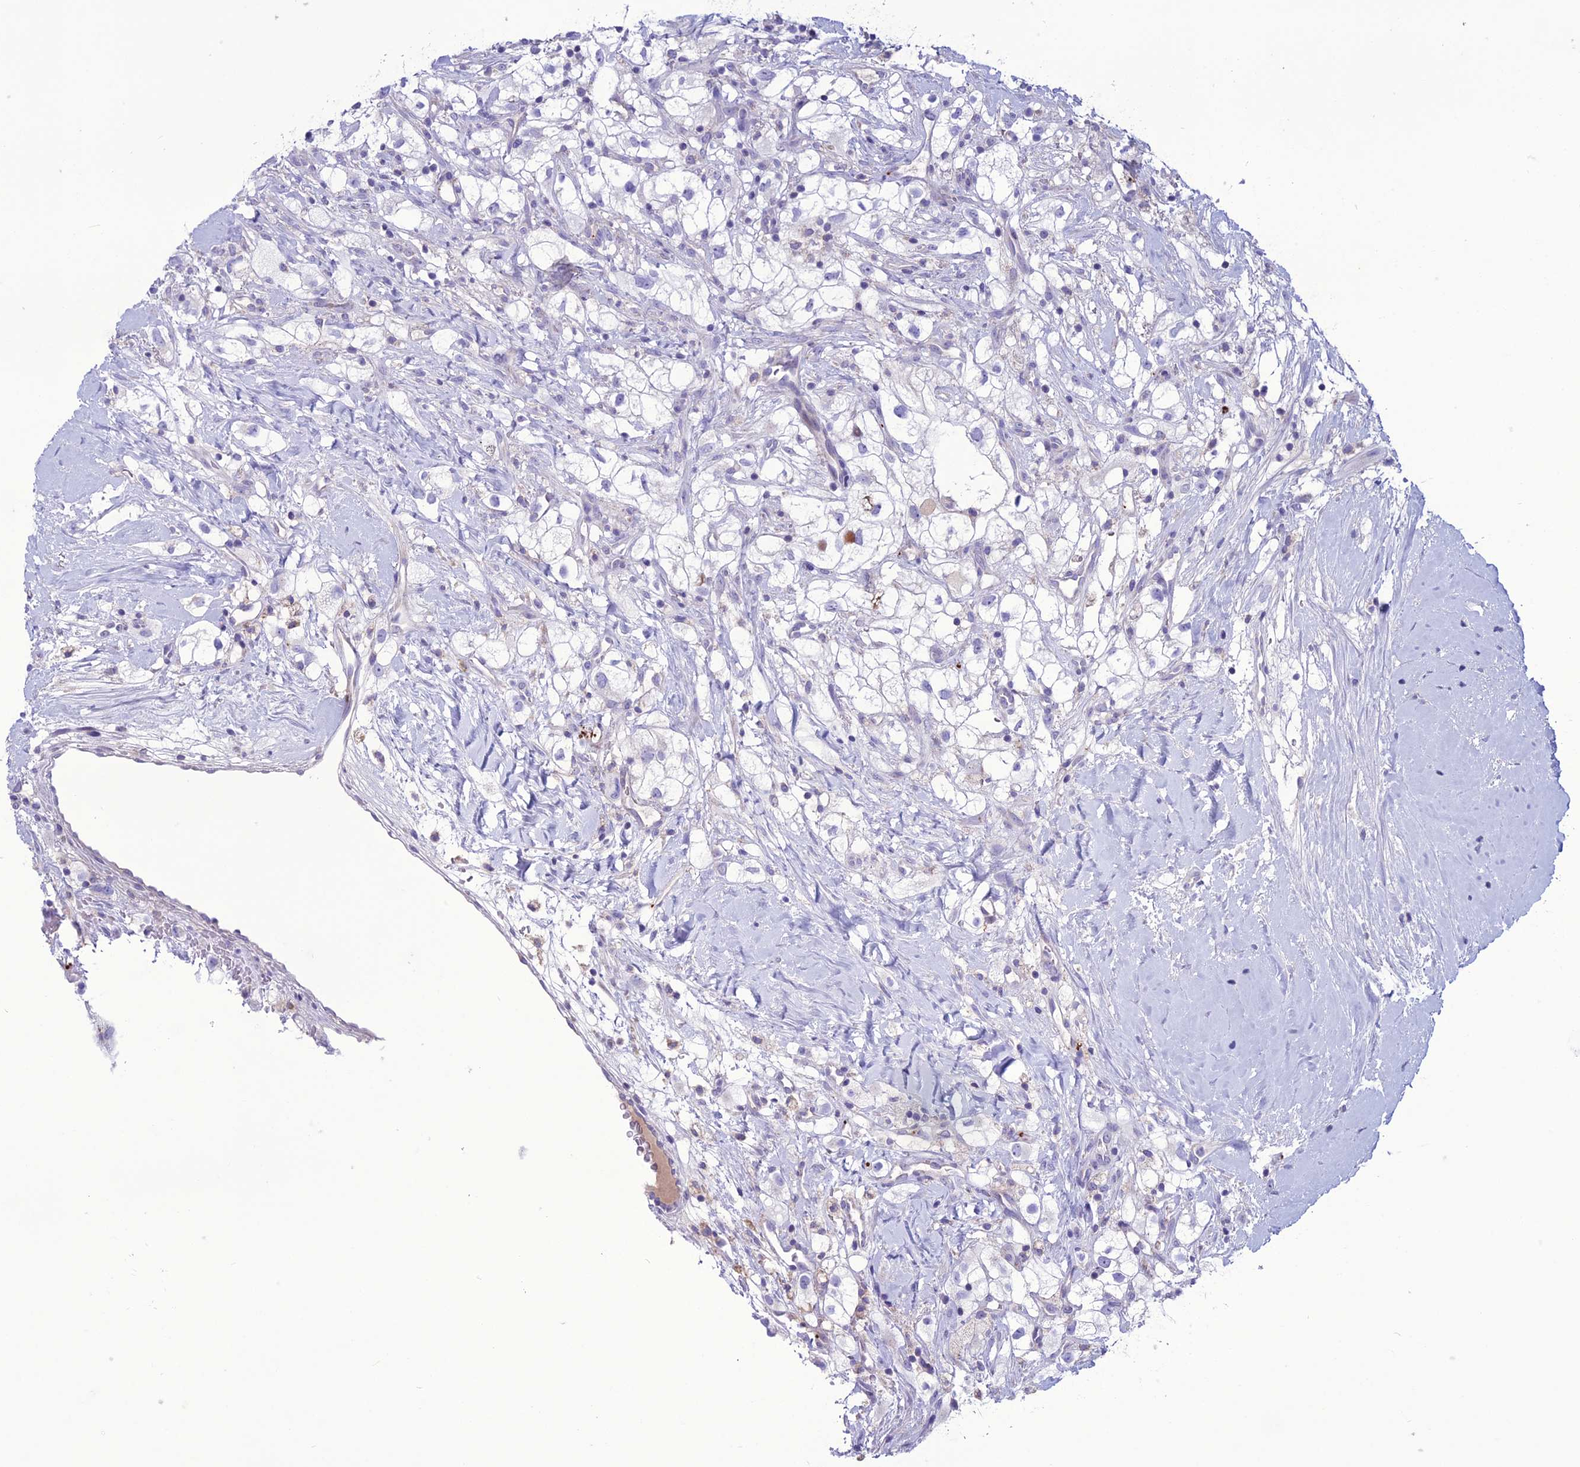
{"staining": {"intensity": "negative", "quantity": "none", "location": "none"}, "tissue": "renal cancer", "cell_type": "Tumor cells", "image_type": "cancer", "snomed": [{"axis": "morphology", "description": "Adenocarcinoma, NOS"}, {"axis": "topography", "description": "Kidney"}], "caption": "Immunohistochemistry (IHC) of adenocarcinoma (renal) shows no expression in tumor cells.", "gene": "C21orf140", "patient": {"sex": "male", "age": 59}}